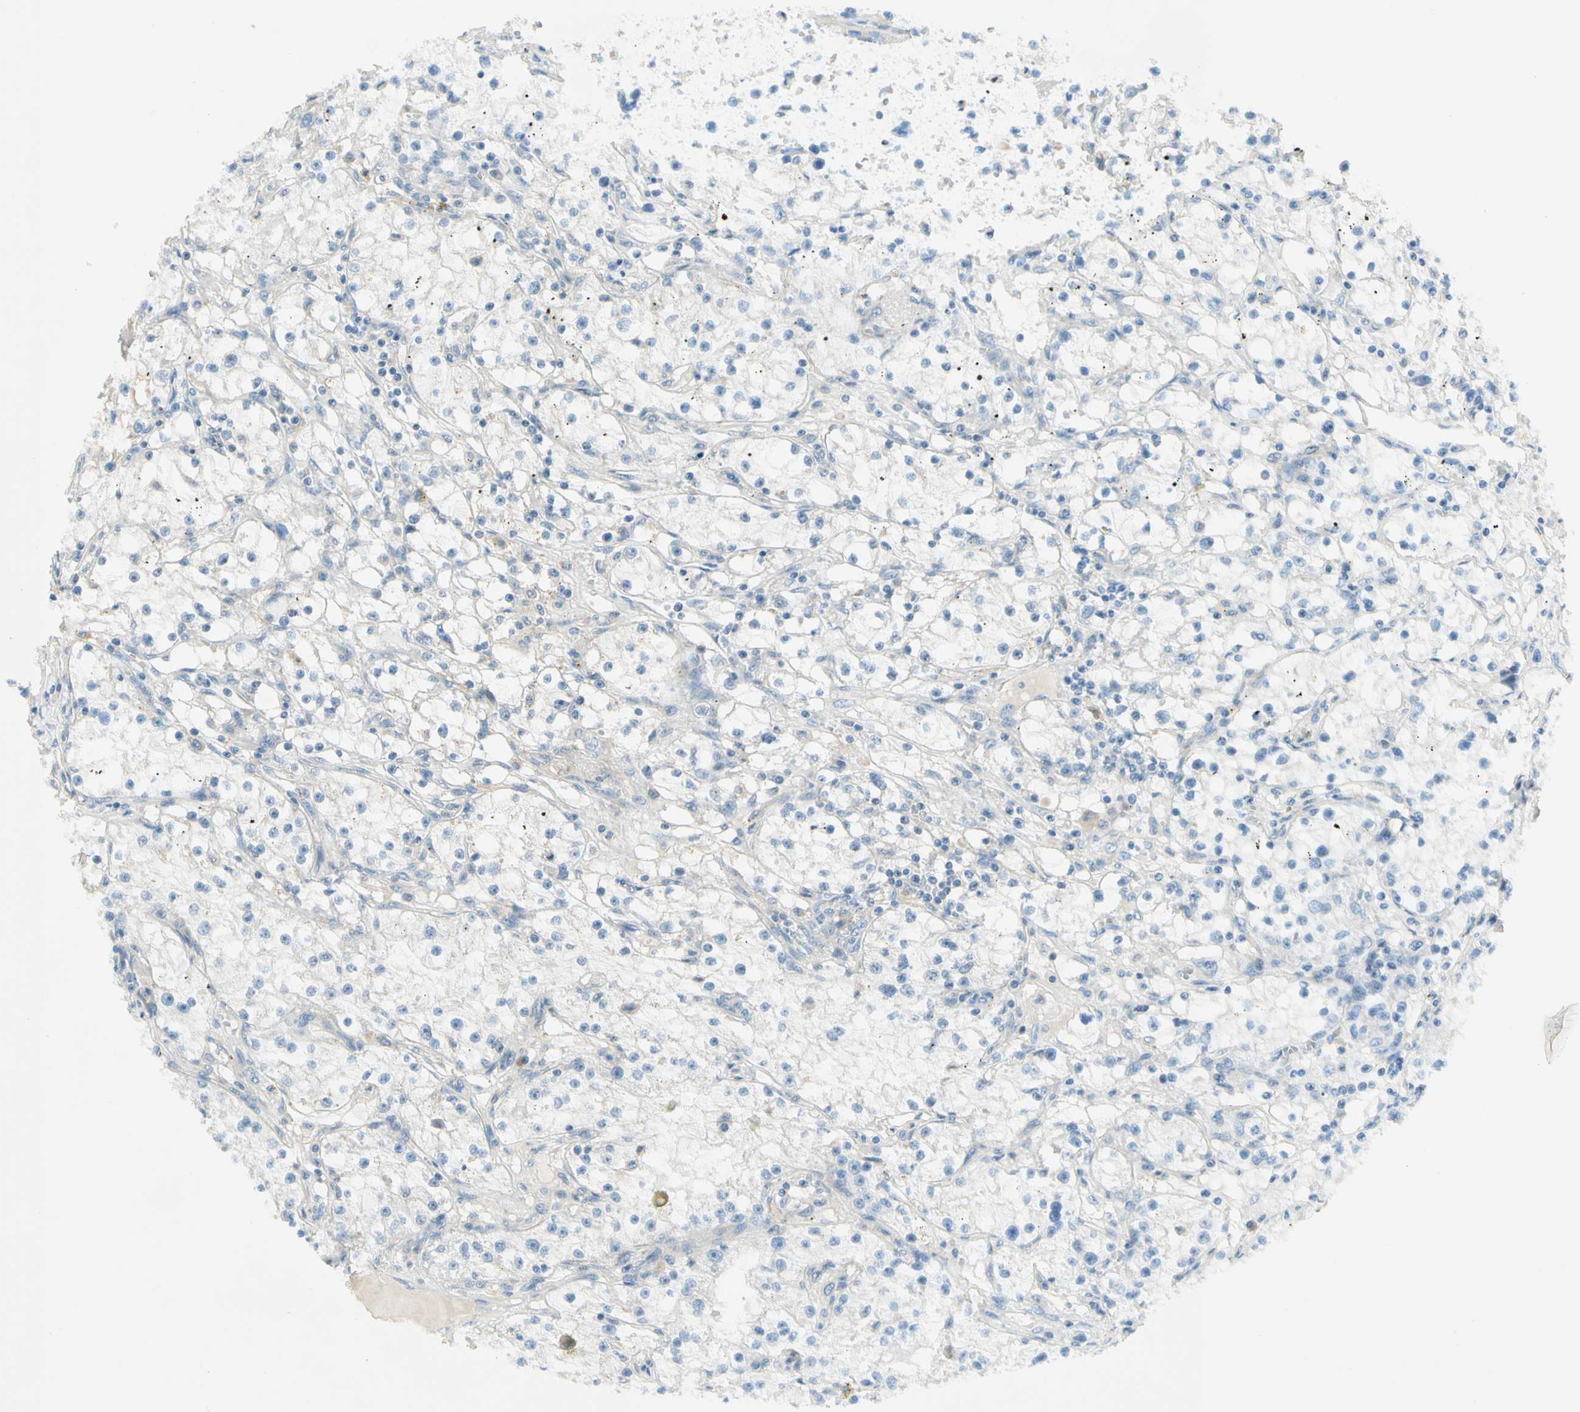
{"staining": {"intensity": "negative", "quantity": "none", "location": "none"}, "tissue": "renal cancer", "cell_type": "Tumor cells", "image_type": "cancer", "snomed": [{"axis": "morphology", "description": "Adenocarcinoma, NOS"}, {"axis": "topography", "description": "Kidney"}], "caption": "DAB (3,3'-diaminobenzidine) immunohistochemical staining of human renal adenocarcinoma demonstrates no significant positivity in tumor cells.", "gene": "IL1R1", "patient": {"sex": "male", "age": 56}}